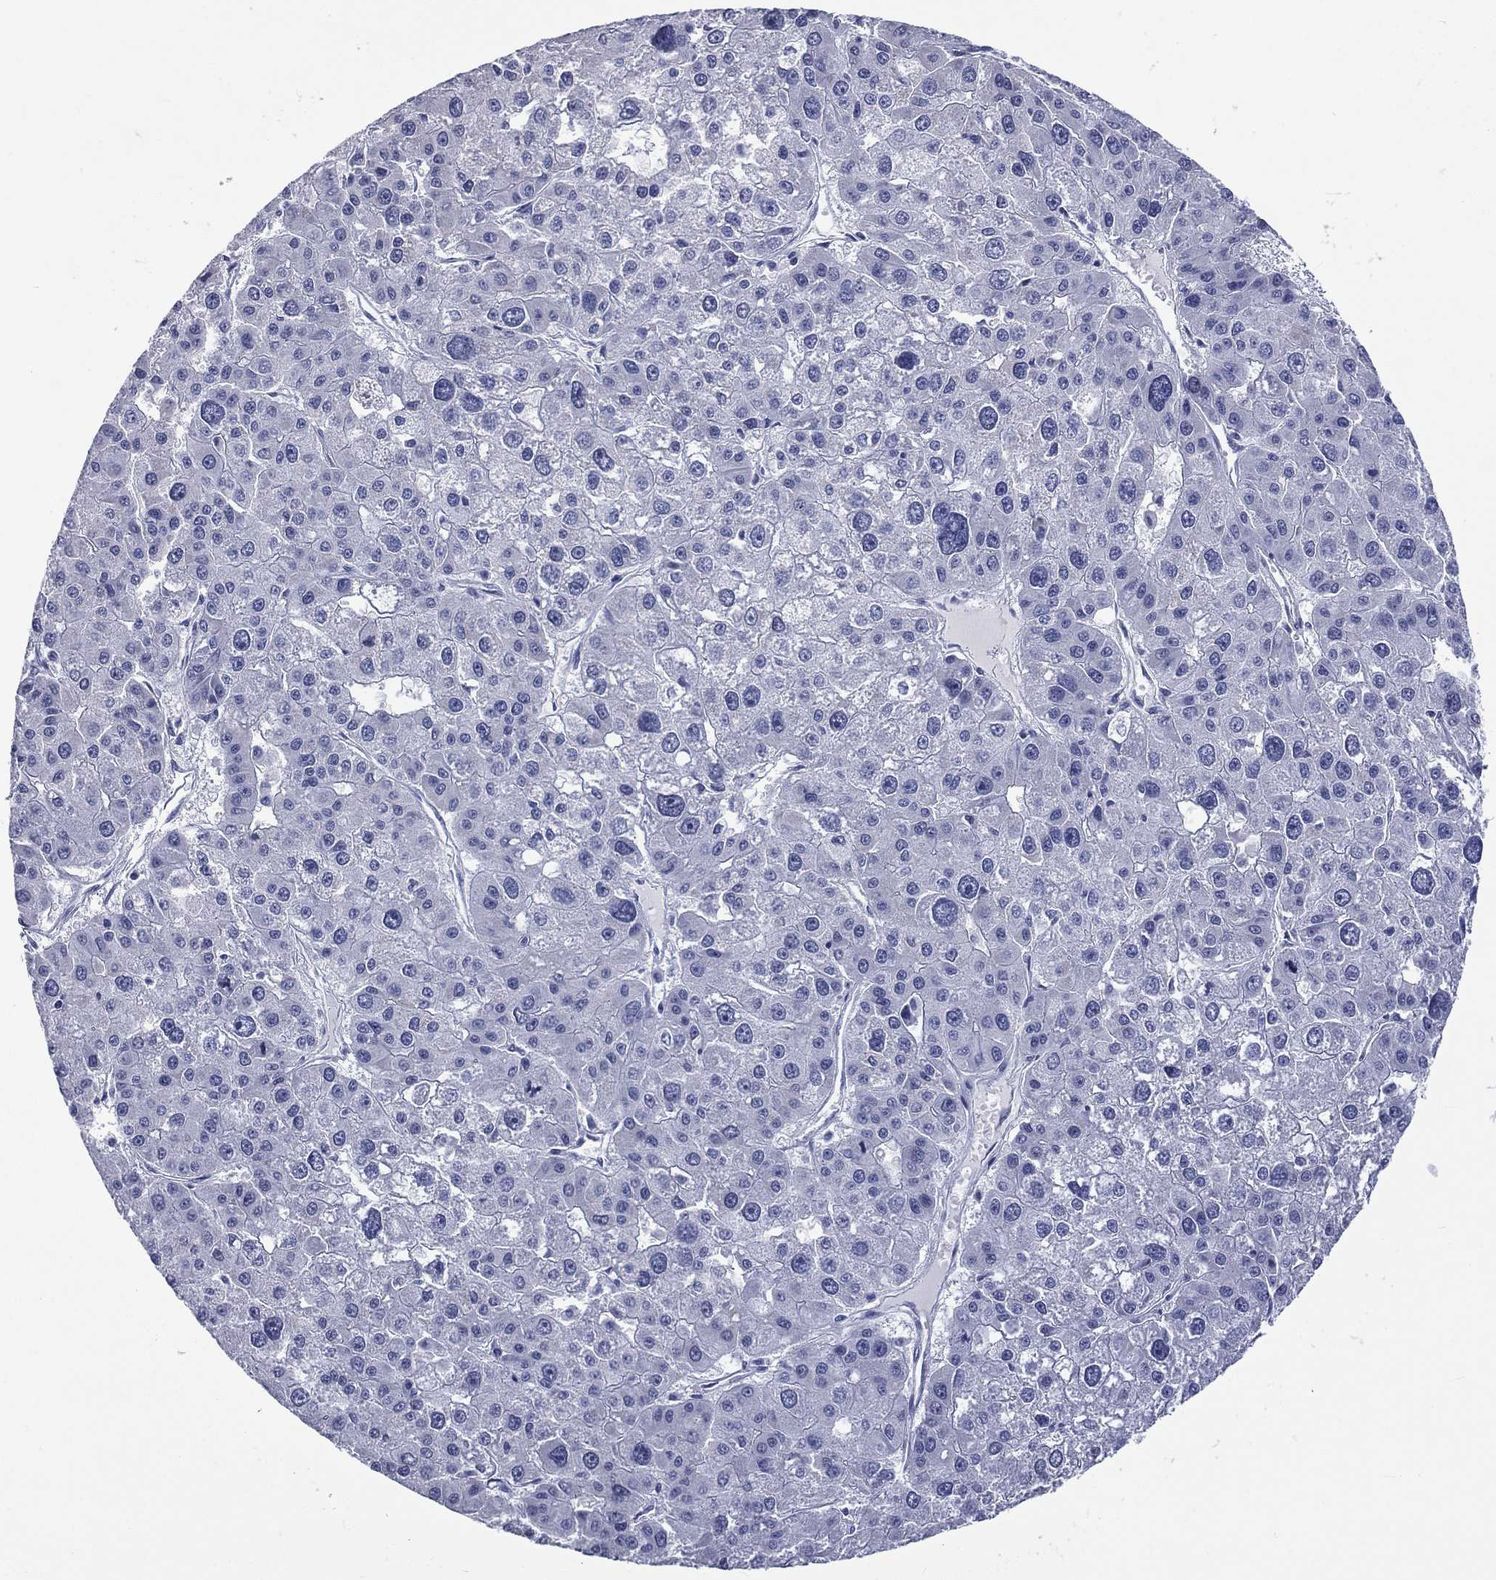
{"staining": {"intensity": "negative", "quantity": "none", "location": "none"}, "tissue": "liver cancer", "cell_type": "Tumor cells", "image_type": "cancer", "snomed": [{"axis": "morphology", "description": "Carcinoma, Hepatocellular, NOS"}, {"axis": "topography", "description": "Liver"}], "caption": "Tumor cells are negative for protein expression in human liver cancer.", "gene": "SSX1", "patient": {"sex": "male", "age": 73}}